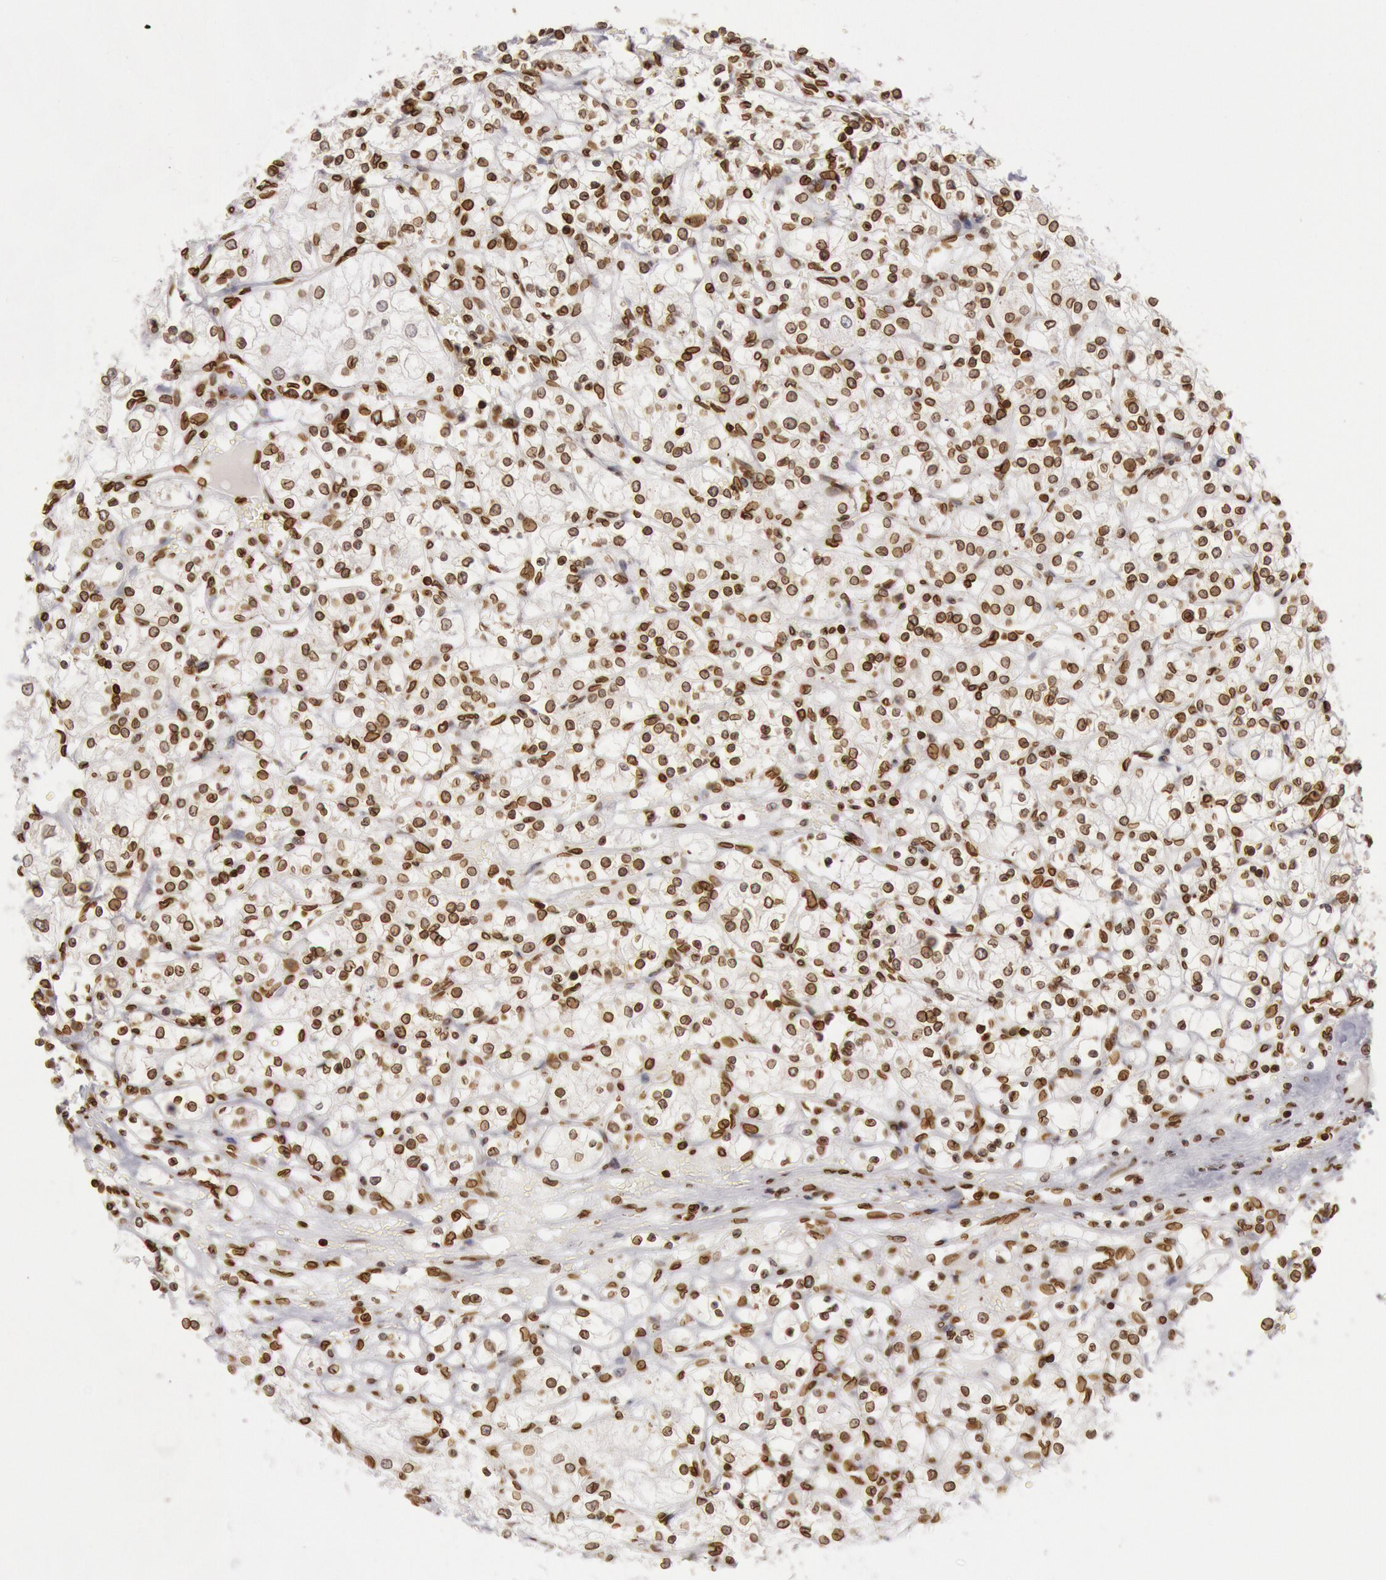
{"staining": {"intensity": "strong", "quantity": ">75%", "location": "cytoplasmic/membranous,nuclear"}, "tissue": "renal cancer", "cell_type": "Tumor cells", "image_type": "cancer", "snomed": [{"axis": "morphology", "description": "Adenocarcinoma, NOS"}, {"axis": "topography", "description": "Kidney"}], "caption": "About >75% of tumor cells in human renal cancer (adenocarcinoma) display strong cytoplasmic/membranous and nuclear protein positivity as visualized by brown immunohistochemical staining.", "gene": "SUN2", "patient": {"sex": "male", "age": 61}}